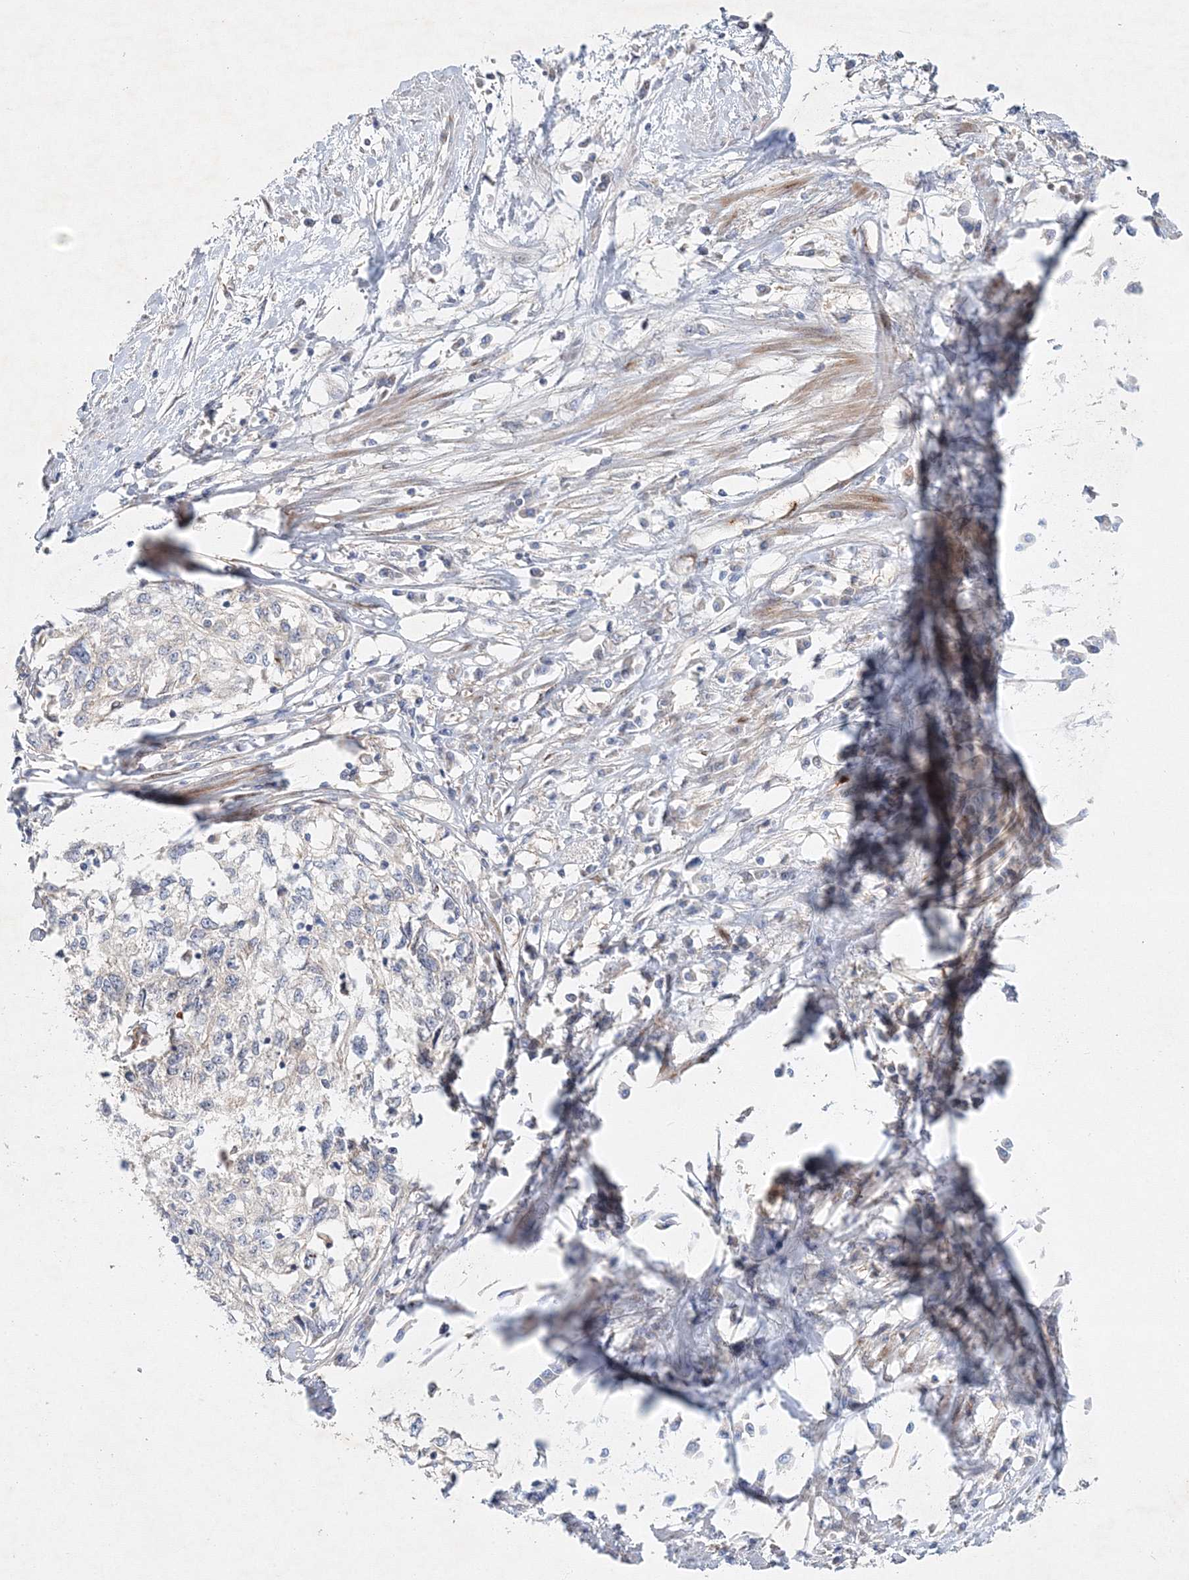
{"staining": {"intensity": "negative", "quantity": "none", "location": "none"}, "tissue": "cervical cancer", "cell_type": "Tumor cells", "image_type": "cancer", "snomed": [{"axis": "morphology", "description": "Squamous cell carcinoma, NOS"}, {"axis": "topography", "description": "Cervix"}], "caption": "Tumor cells are negative for brown protein staining in cervical cancer (squamous cell carcinoma).", "gene": "ZFYVE16", "patient": {"sex": "female", "age": 57}}